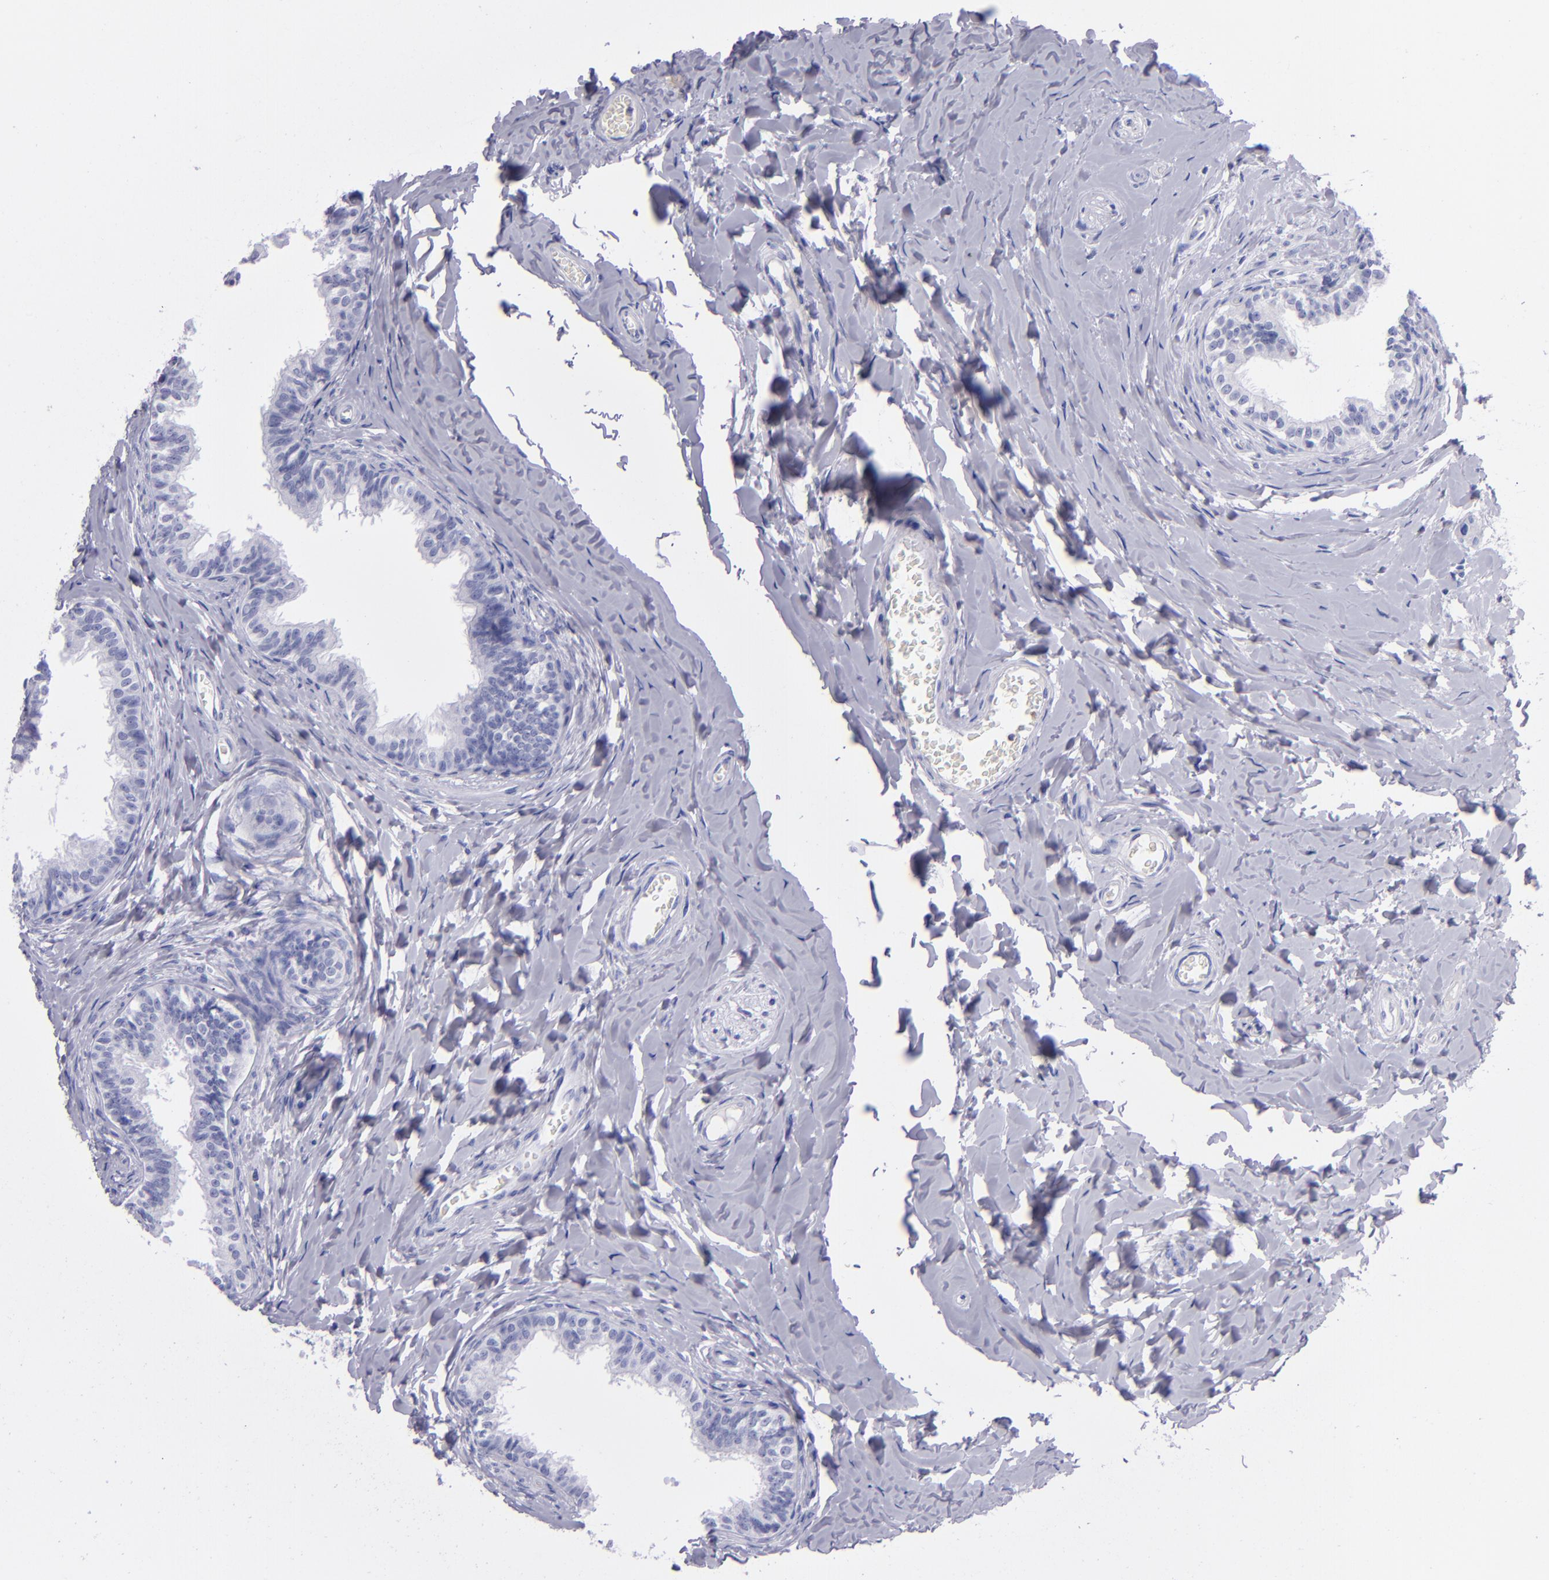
{"staining": {"intensity": "negative", "quantity": "none", "location": "none"}, "tissue": "epididymis", "cell_type": "Glandular cells", "image_type": "normal", "snomed": [{"axis": "morphology", "description": "Normal tissue, NOS"}, {"axis": "topography", "description": "Soft tissue"}, {"axis": "topography", "description": "Epididymis"}], "caption": "A micrograph of epididymis stained for a protein displays no brown staining in glandular cells. (DAB (3,3'-diaminobenzidine) immunohistochemistry (IHC) visualized using brightfield microscopy, high magnification).", "gene": "CD37", "patient": {"sex": "male", "age": 26}}